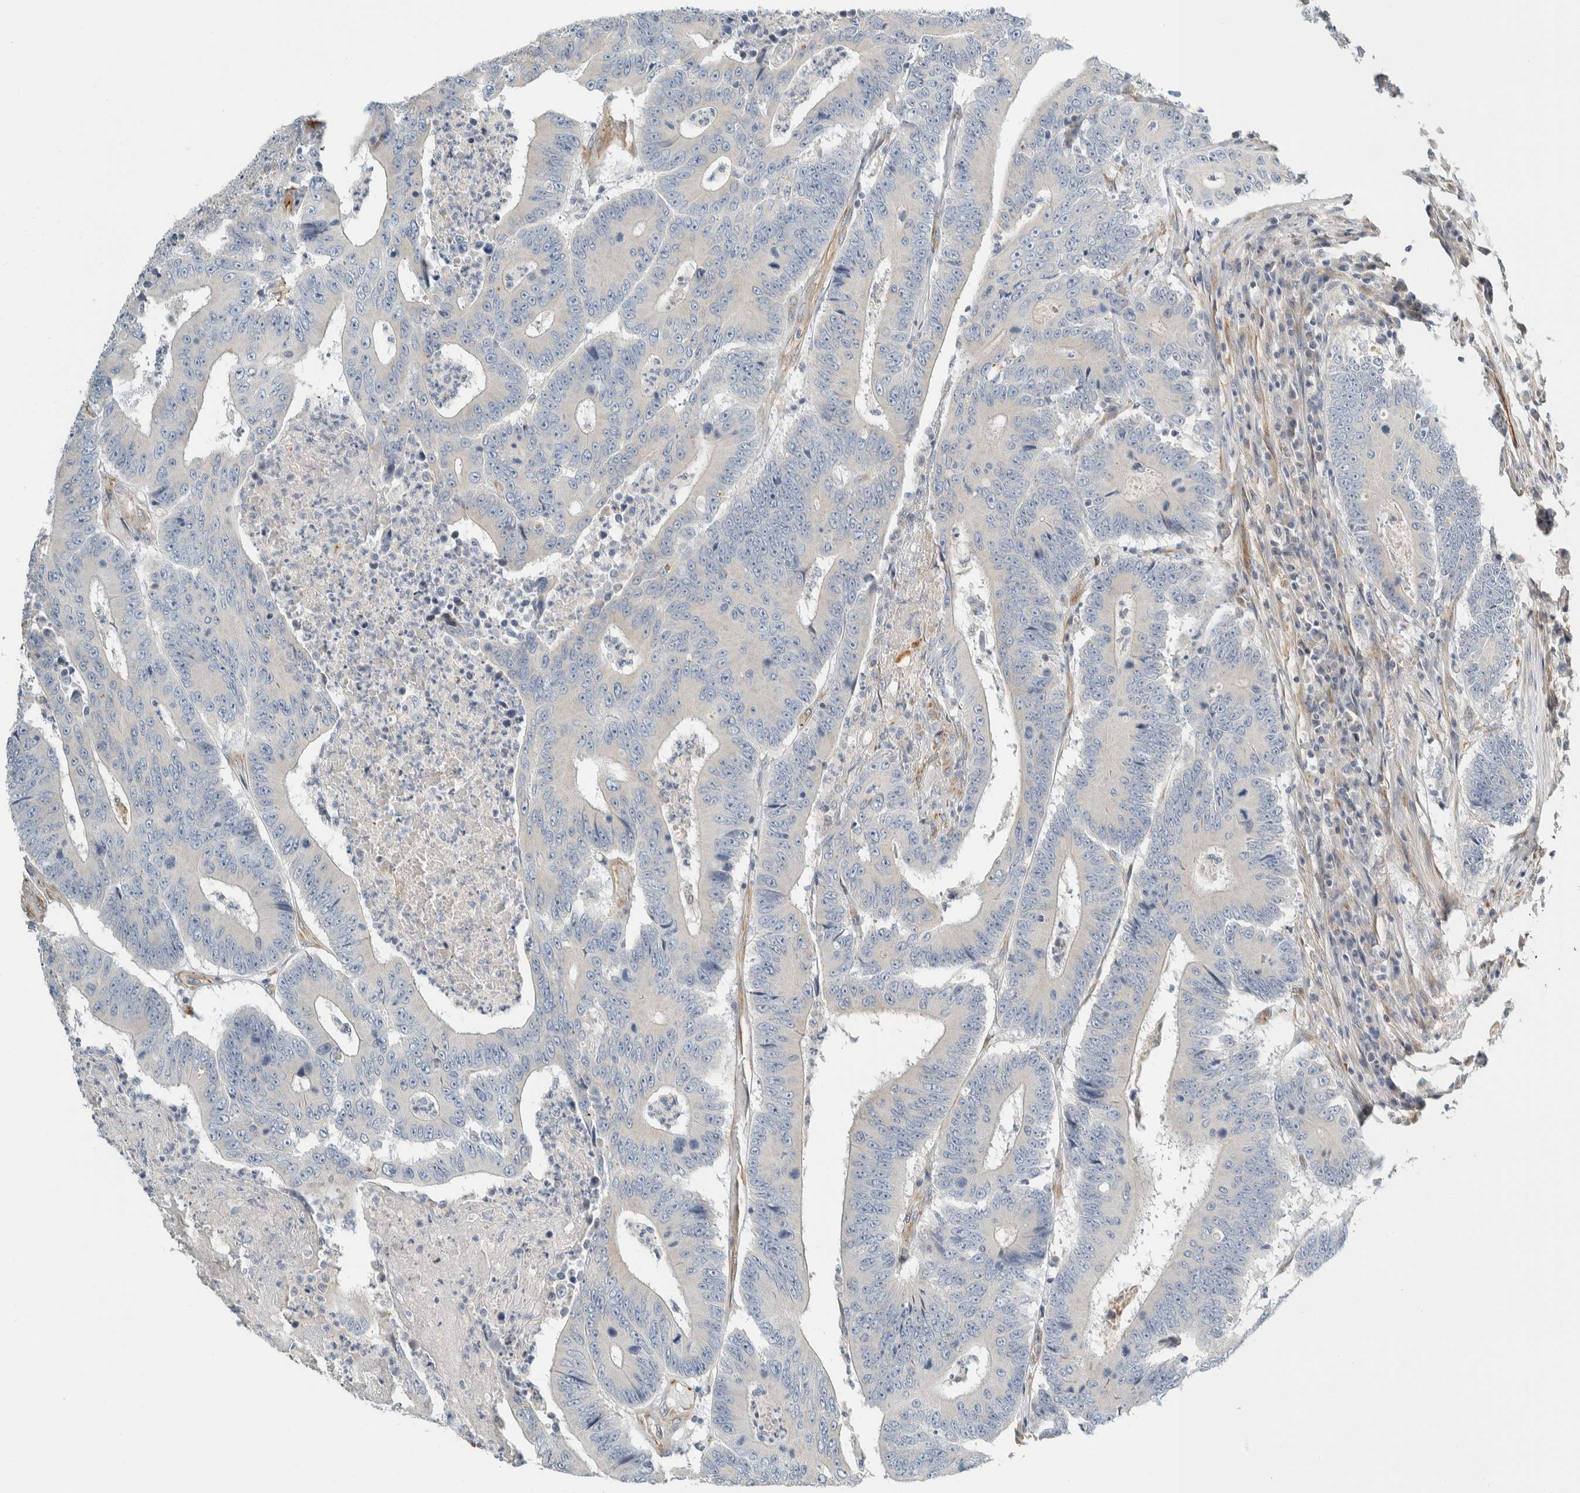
{"staining": {"intensity": "negative", "quantity": "none", "location": "none"}, "tissue": "colorectal cancer", "cell_type": "Tumor cells", "image_type": "cancer", "snomed": [{"axis": "morphology", "description": "Adenocarcinoma, NOS"}, {"axis": "topography", "description": "Colon"}], "caption": "Colorectal adenocarcinoma stained for a protein using IHC exhibits no positivity tumor cells.", "gene": "CDR2", "patient": {"sex": "male", "age": 83}}